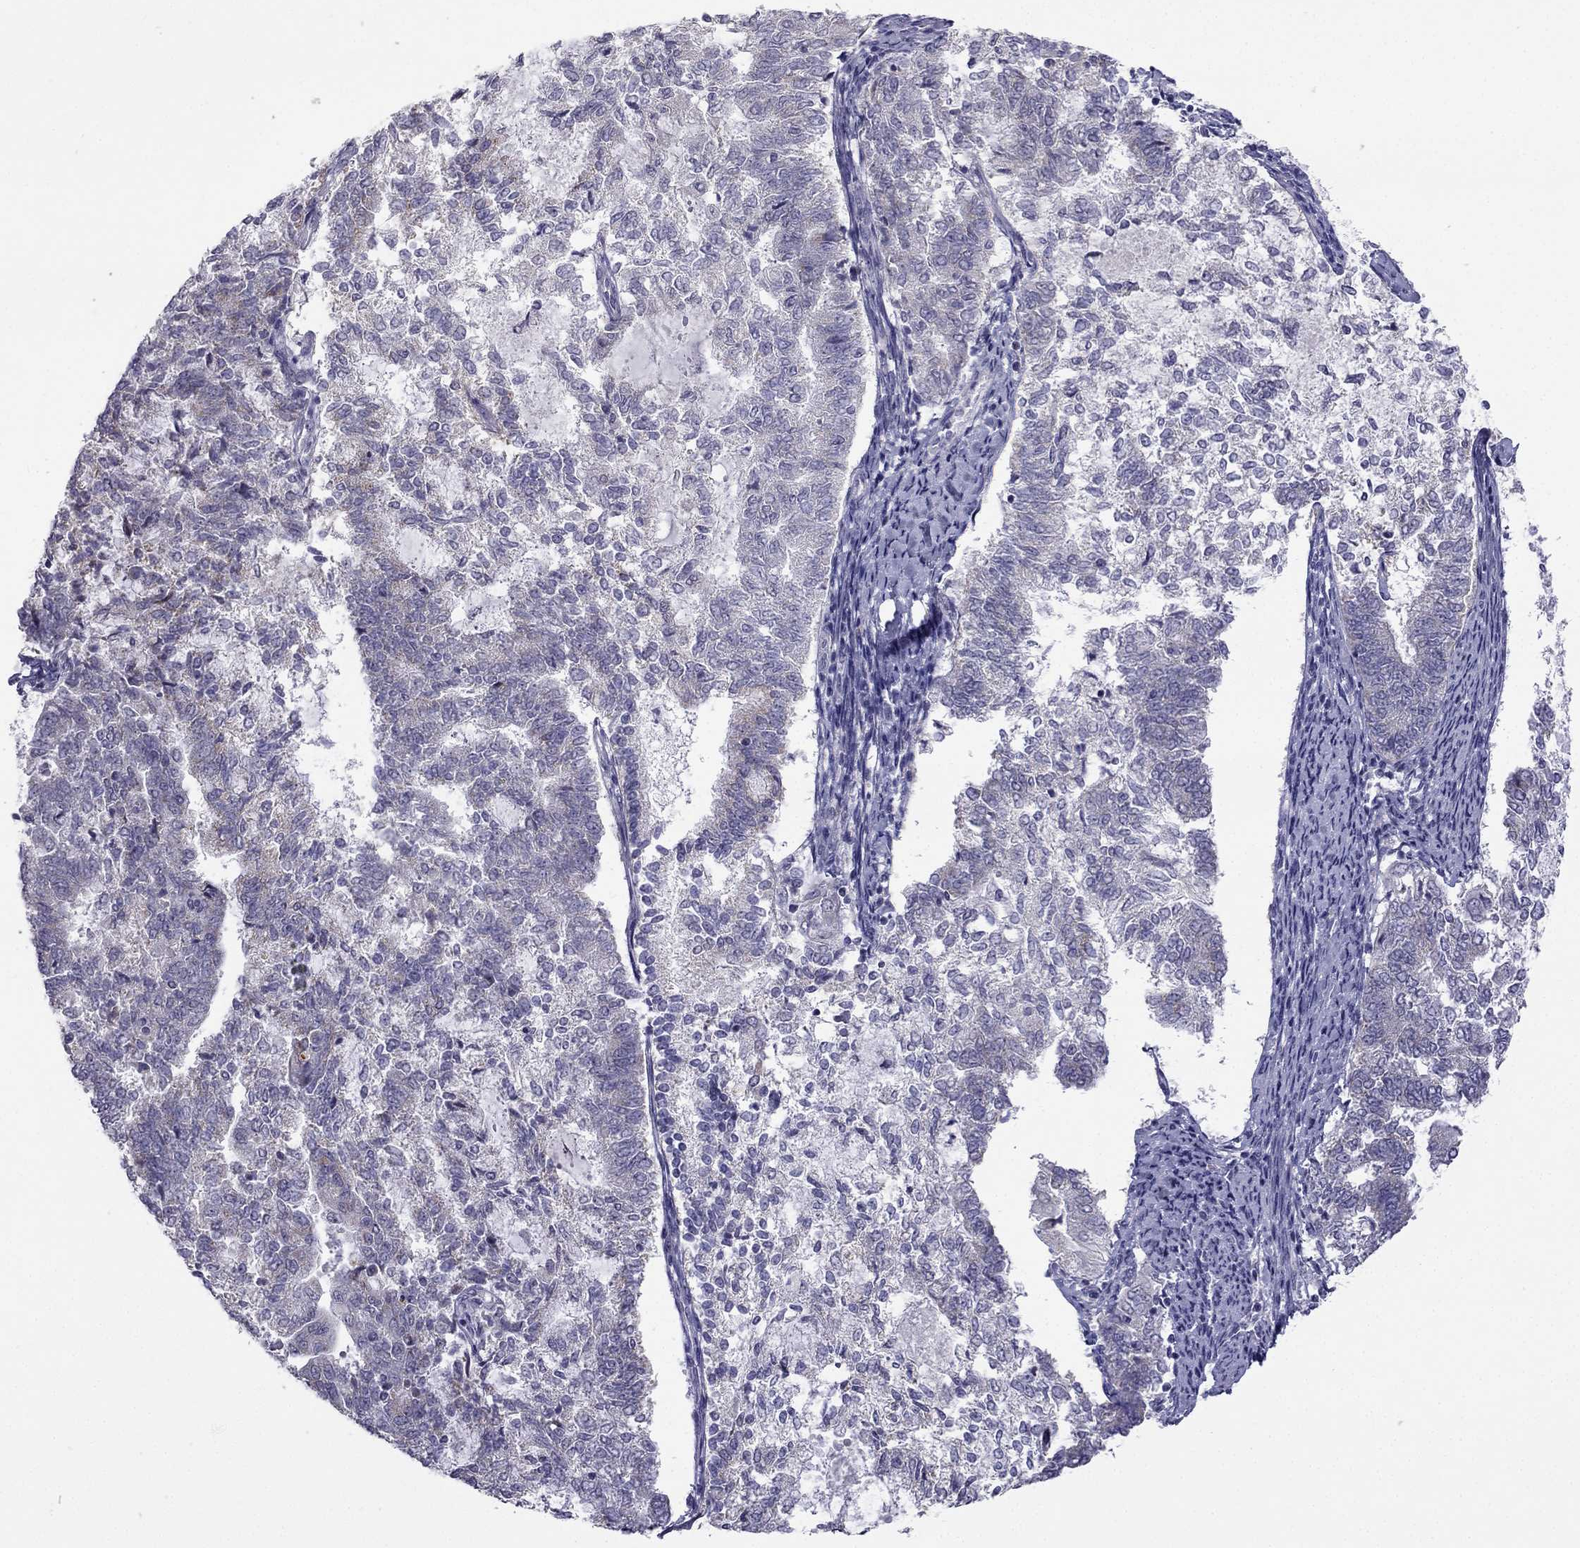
{"staining": {"intensity": "moderate", "quantity": "<25%", "location": "cytoplasmic/membranous"}, "tissue": "endometrial cancer", "cell_type": "Tumor cells", "image_type": "cancer", "snomed": [{"axis": "morphology", "description": "Adenocarcinoma, NOS"}, {"axis": "topography", "description": "Endometrium"}], "caption": "This is a micrograph of IHC staining of adenocarcinoma (endometrial), which shows moderate expression in the cytoplasmic/membranous of tumor cells.", "gene": "C5orf49", "patient": {"sex": "female", "age": 65}}